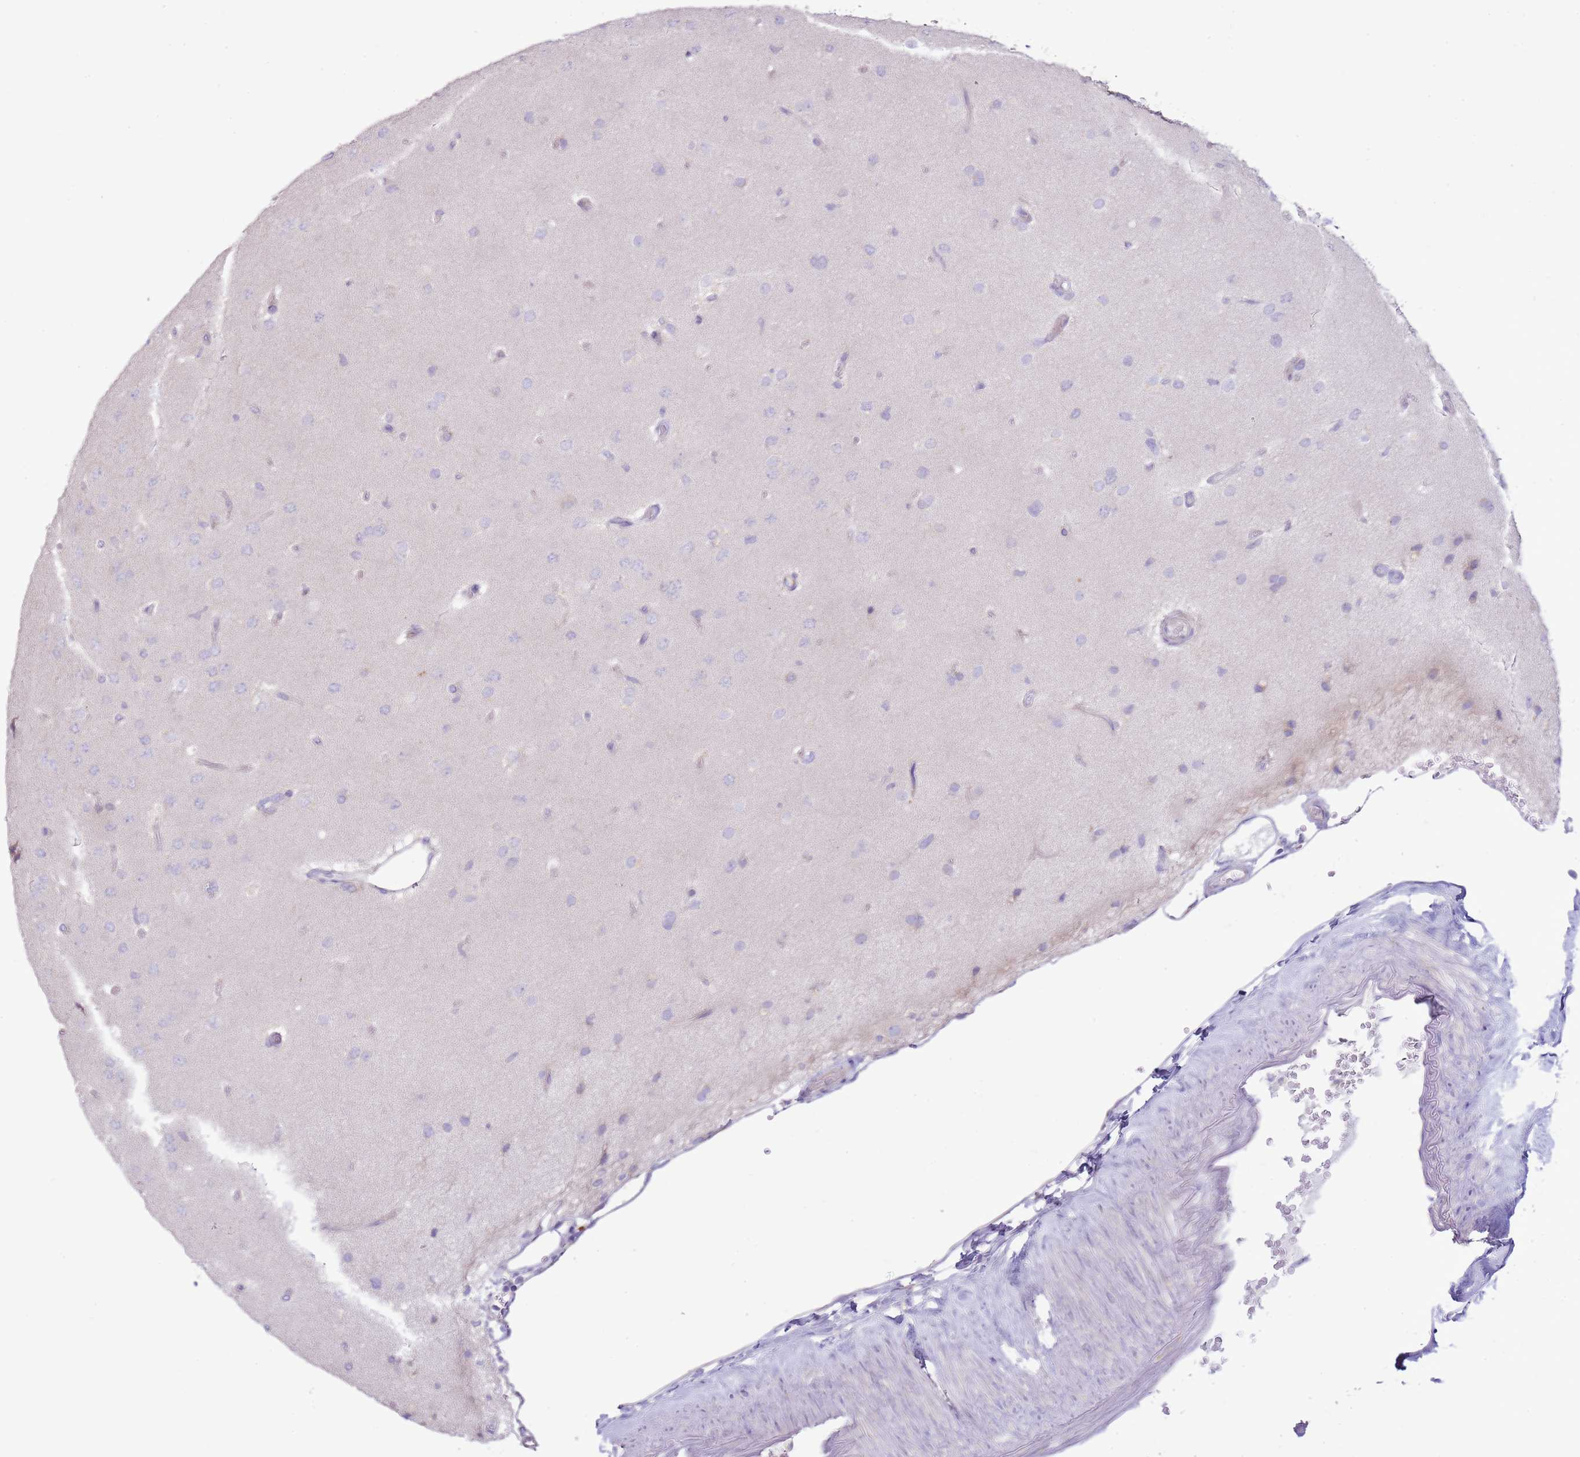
{"staining": {"intensity": "negative", "quantity": "none", "location": "none"}, "tissue": "glioma", "cell_type": "Tumor cells", "image_type": "cancer", "snomed": [{"axis": "morphology", "description": "Glioma, malignant, High grade"}, {"axis": "topography", "description": "Brain"}], "caption": "DAB (3,3'-diaminobenzidine) immunohistochemical staining of human high-grade glioma (malignant) exhibits no significant expression in tumor cells. Brightfield microscopy of IHC stained with DAB (3,3'-diaminobenzidine) (brown) and hematoxylin (blue), captured at high magnification.", "gene": "OAZ2", "patient": {"sex": "male", "age": 77}}